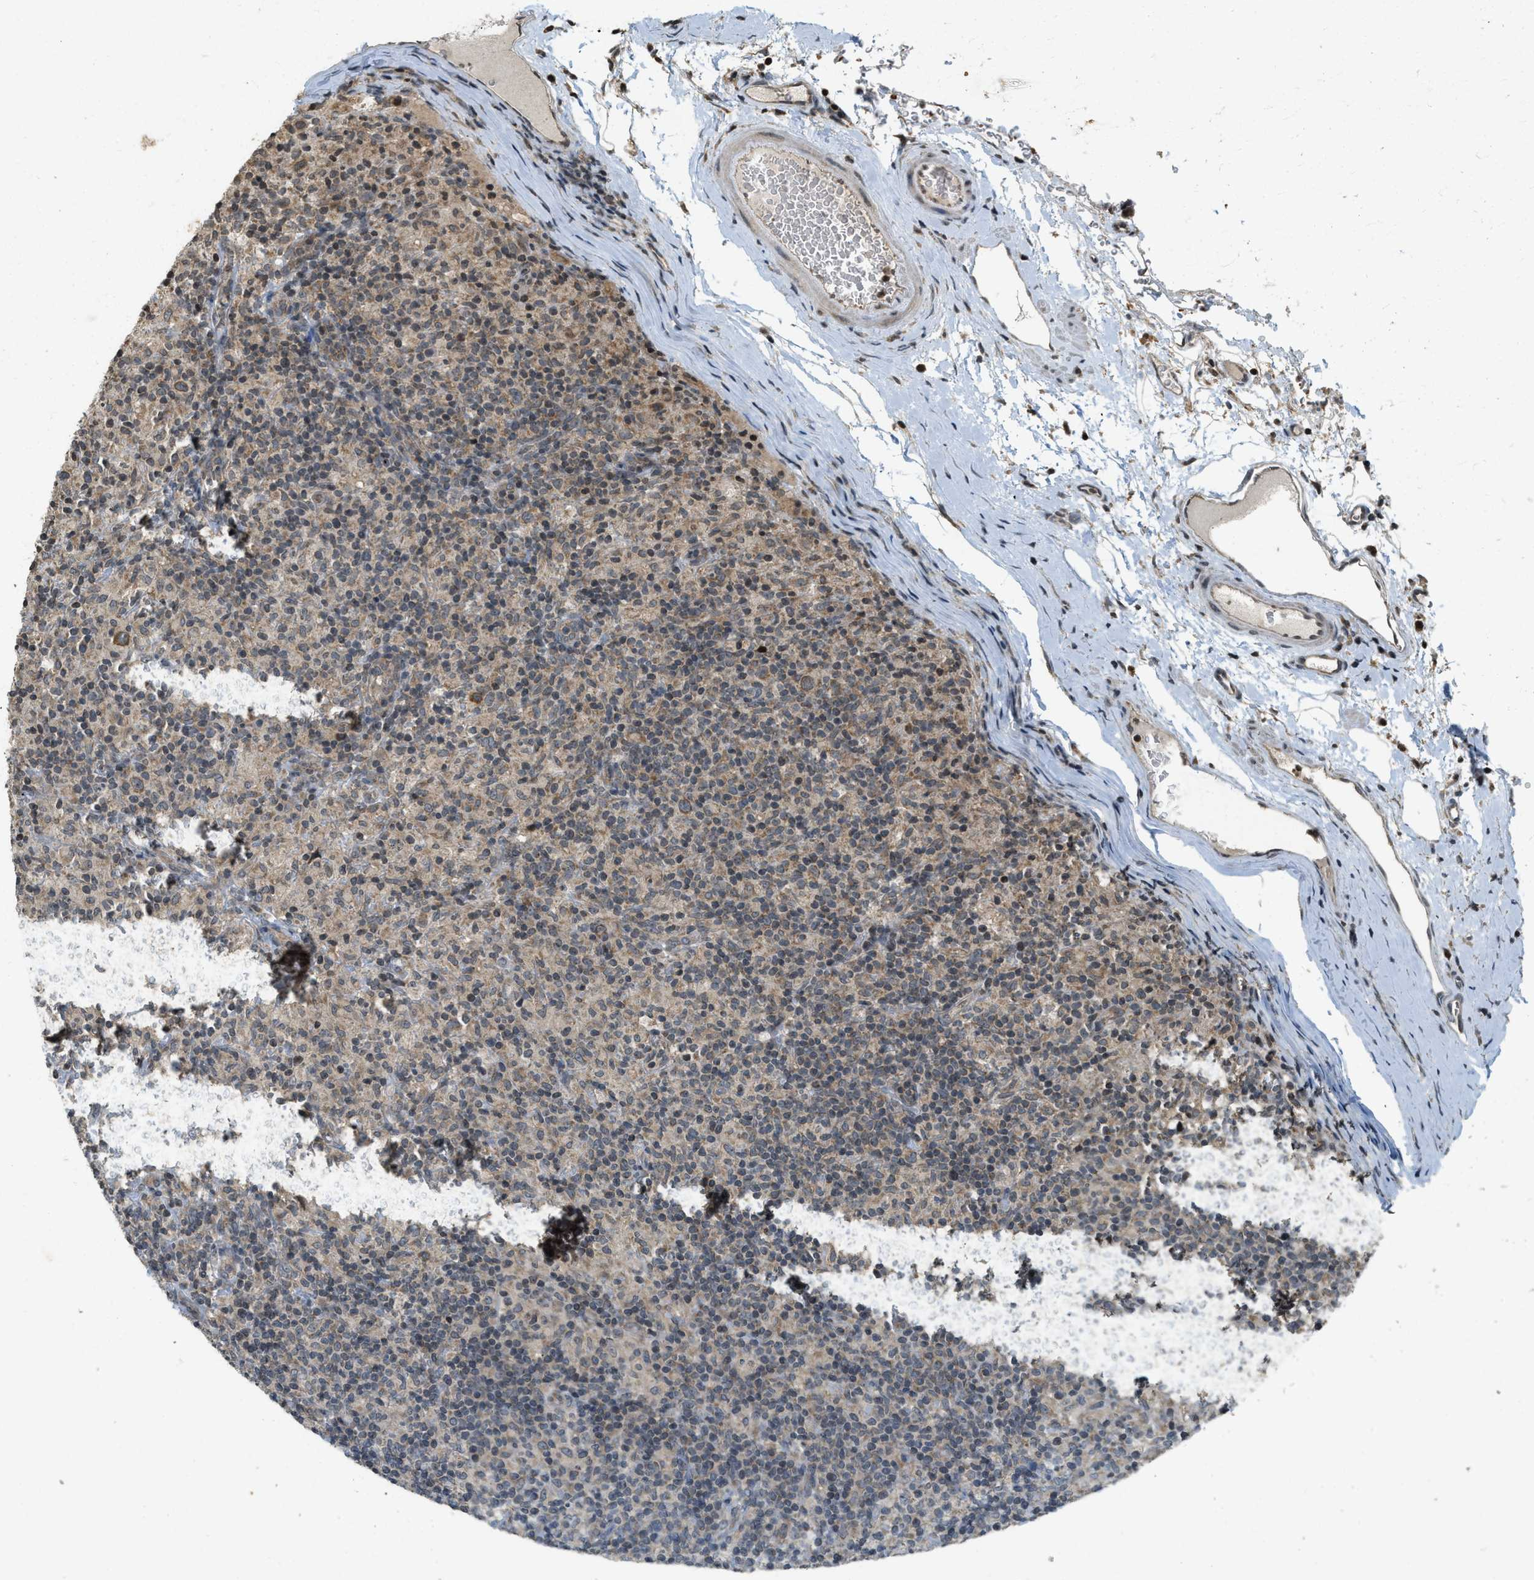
{"staining": {"intensity": "moderate", "quantity": ">75%", "location": "cytoplasmic/membranous"}, "tissue": "lymphoma", "cell_type": "Tumor cells", "image_type": "cancer", "snomed": [{"axis": "morphology", "description": "Hodgkin's disease, NOS"}, {"axis": "topography", "description": "Lymph node"}], "caption": "Immunohistochemical staining of human lymphoma shows medium levels of moderate cytoplasmic/membranous protein positivity in approximately >75% of tumor cells. (IHC, brightfield microscopy, high magnification).", "gene": "SIAH1", "patient": {"sex": "male", "age": 70}}